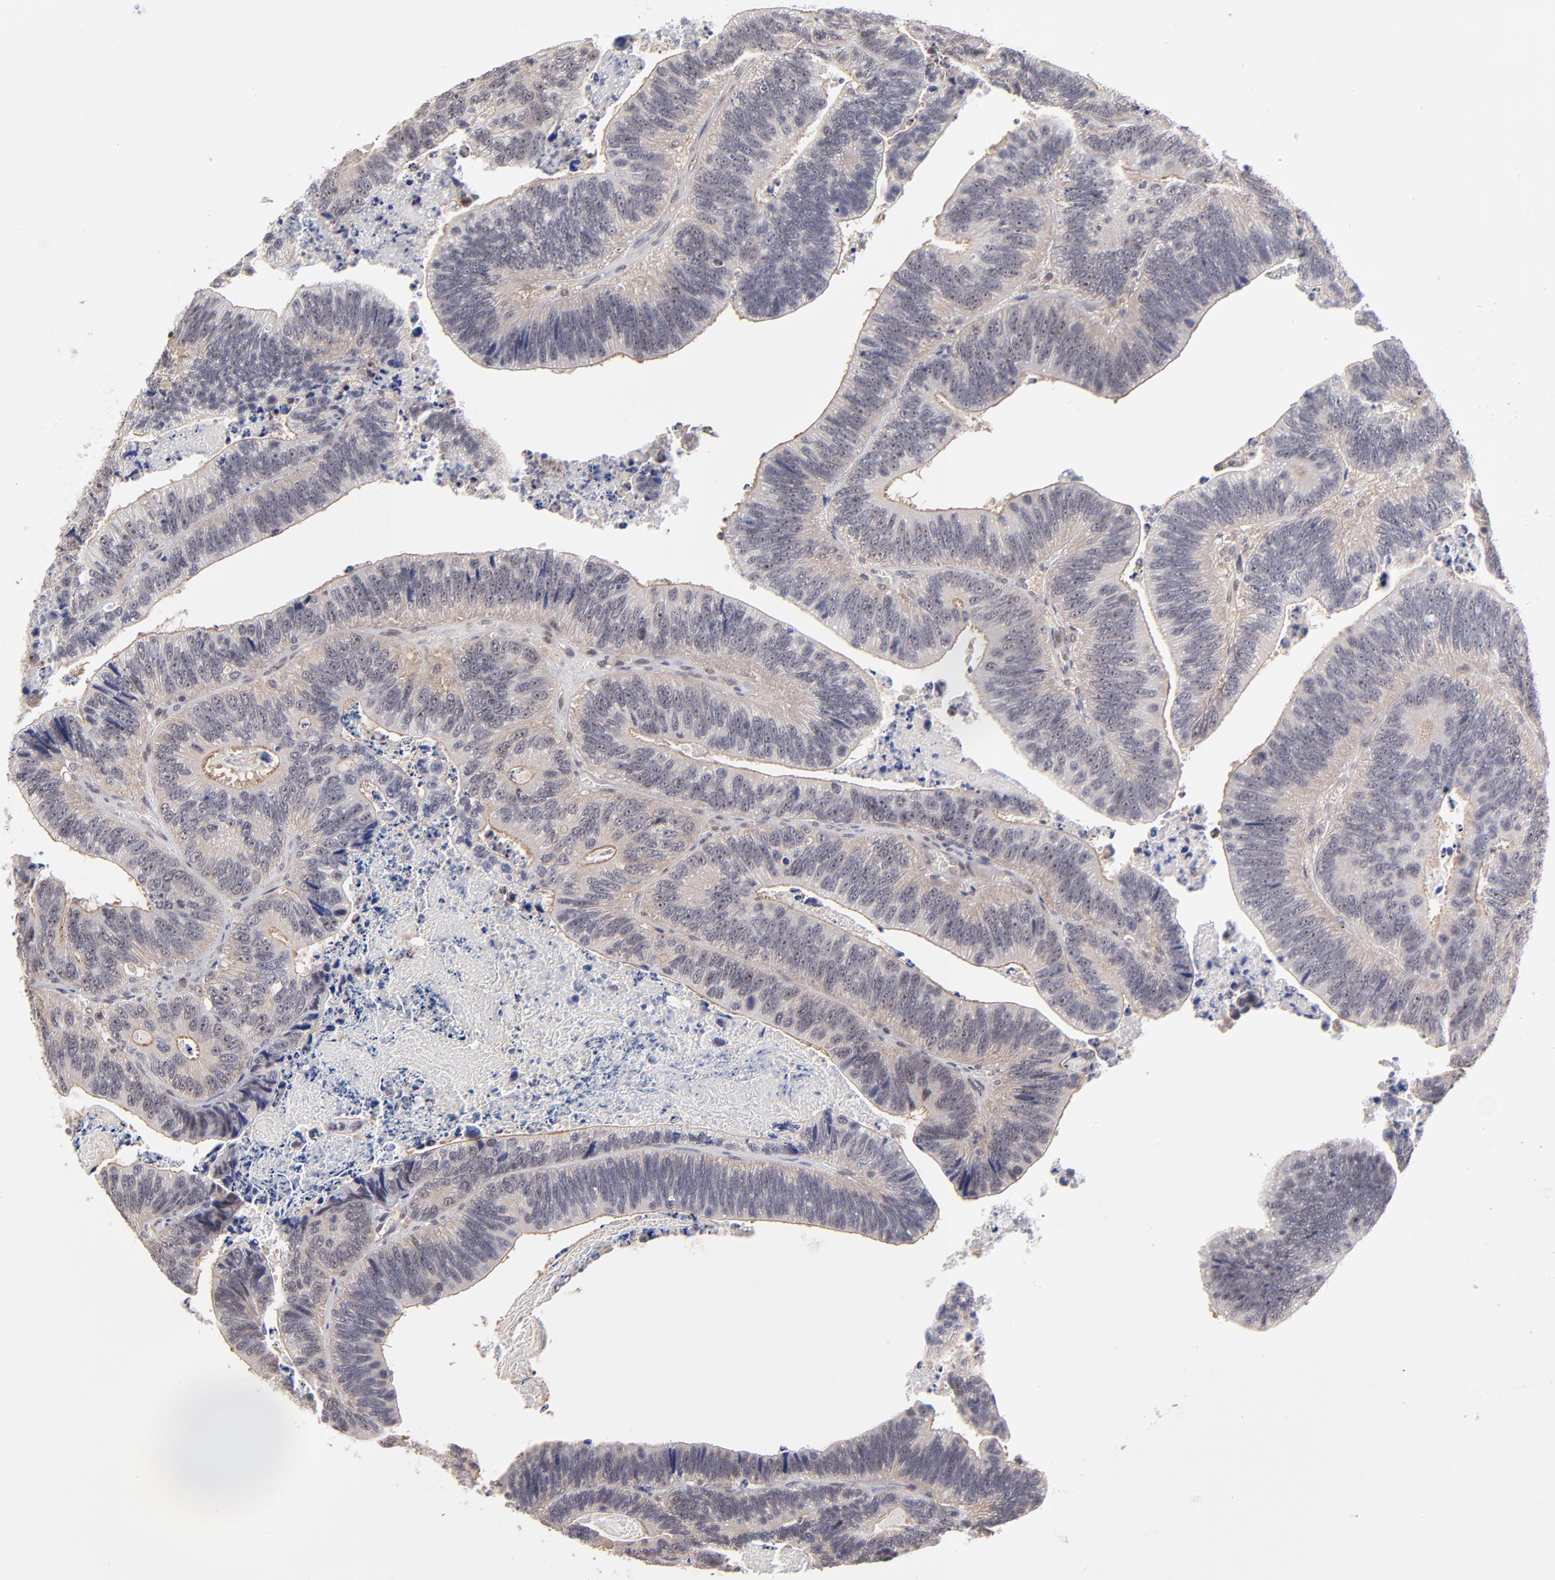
{"staining": {"intensity": "weak", "quantity": ">75%", "location": "cytoplasmic/membranous"}, "tissue": "colorectal cancer", "cell_type": "Tumor cells", "image_type": "cancer", "snomed": [{"axis": "morphology", "description": "Adenocarcinoma, NOS"}, {"axis": "topography", "description": "Colon"}], "caption": "Tumor cells show low levels of weak cytoplasmic/membranous positivity in approximately >75% of cells in adenocarcinoma (colorectal).", "gene": "UBE2E3", "patient": {"sex": "male", "age": 72}}